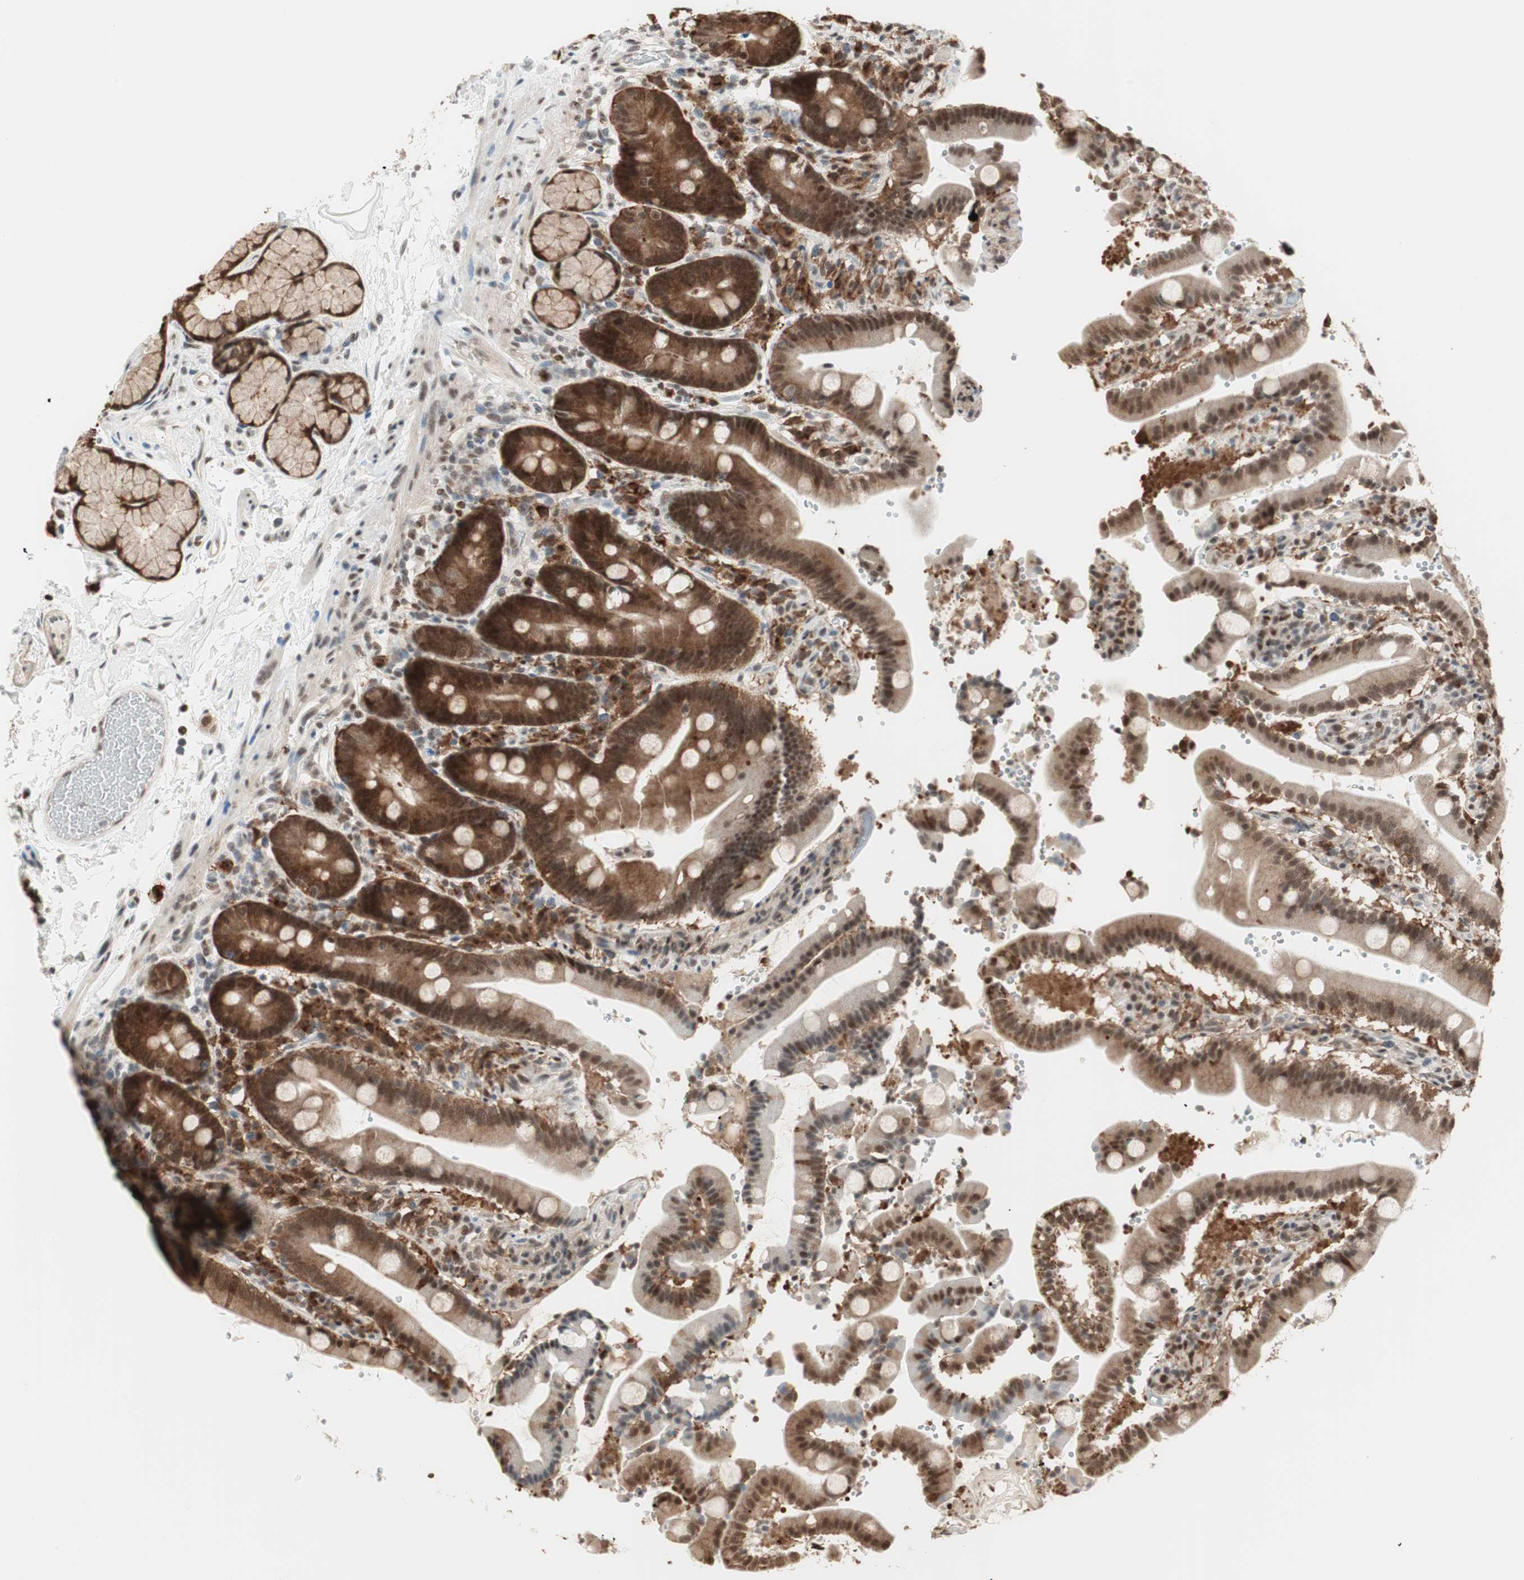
{"staining": {"intensity": "strong", "quantity": ">75%", "location": "cytoplasmic/membranous,nuclear"}, "tissue": "duodenum", "cell_type": "Glandular cells", "image_type": "normal", "snomed": [{"axis": "morphology", "description": "Normal tissue, NOS"}, {"axis": "topography", "description": "Small intestine, NOS"}], "caption": "Approximately >75% of glandular cells in normal duodenum exhibit strong cytoplasmic/membranous,nuclear protein expression as visualized by brown immunohistochemical staining.", "gene": "SMARCE1", "patient": {"sex": "female", "age": 71}}